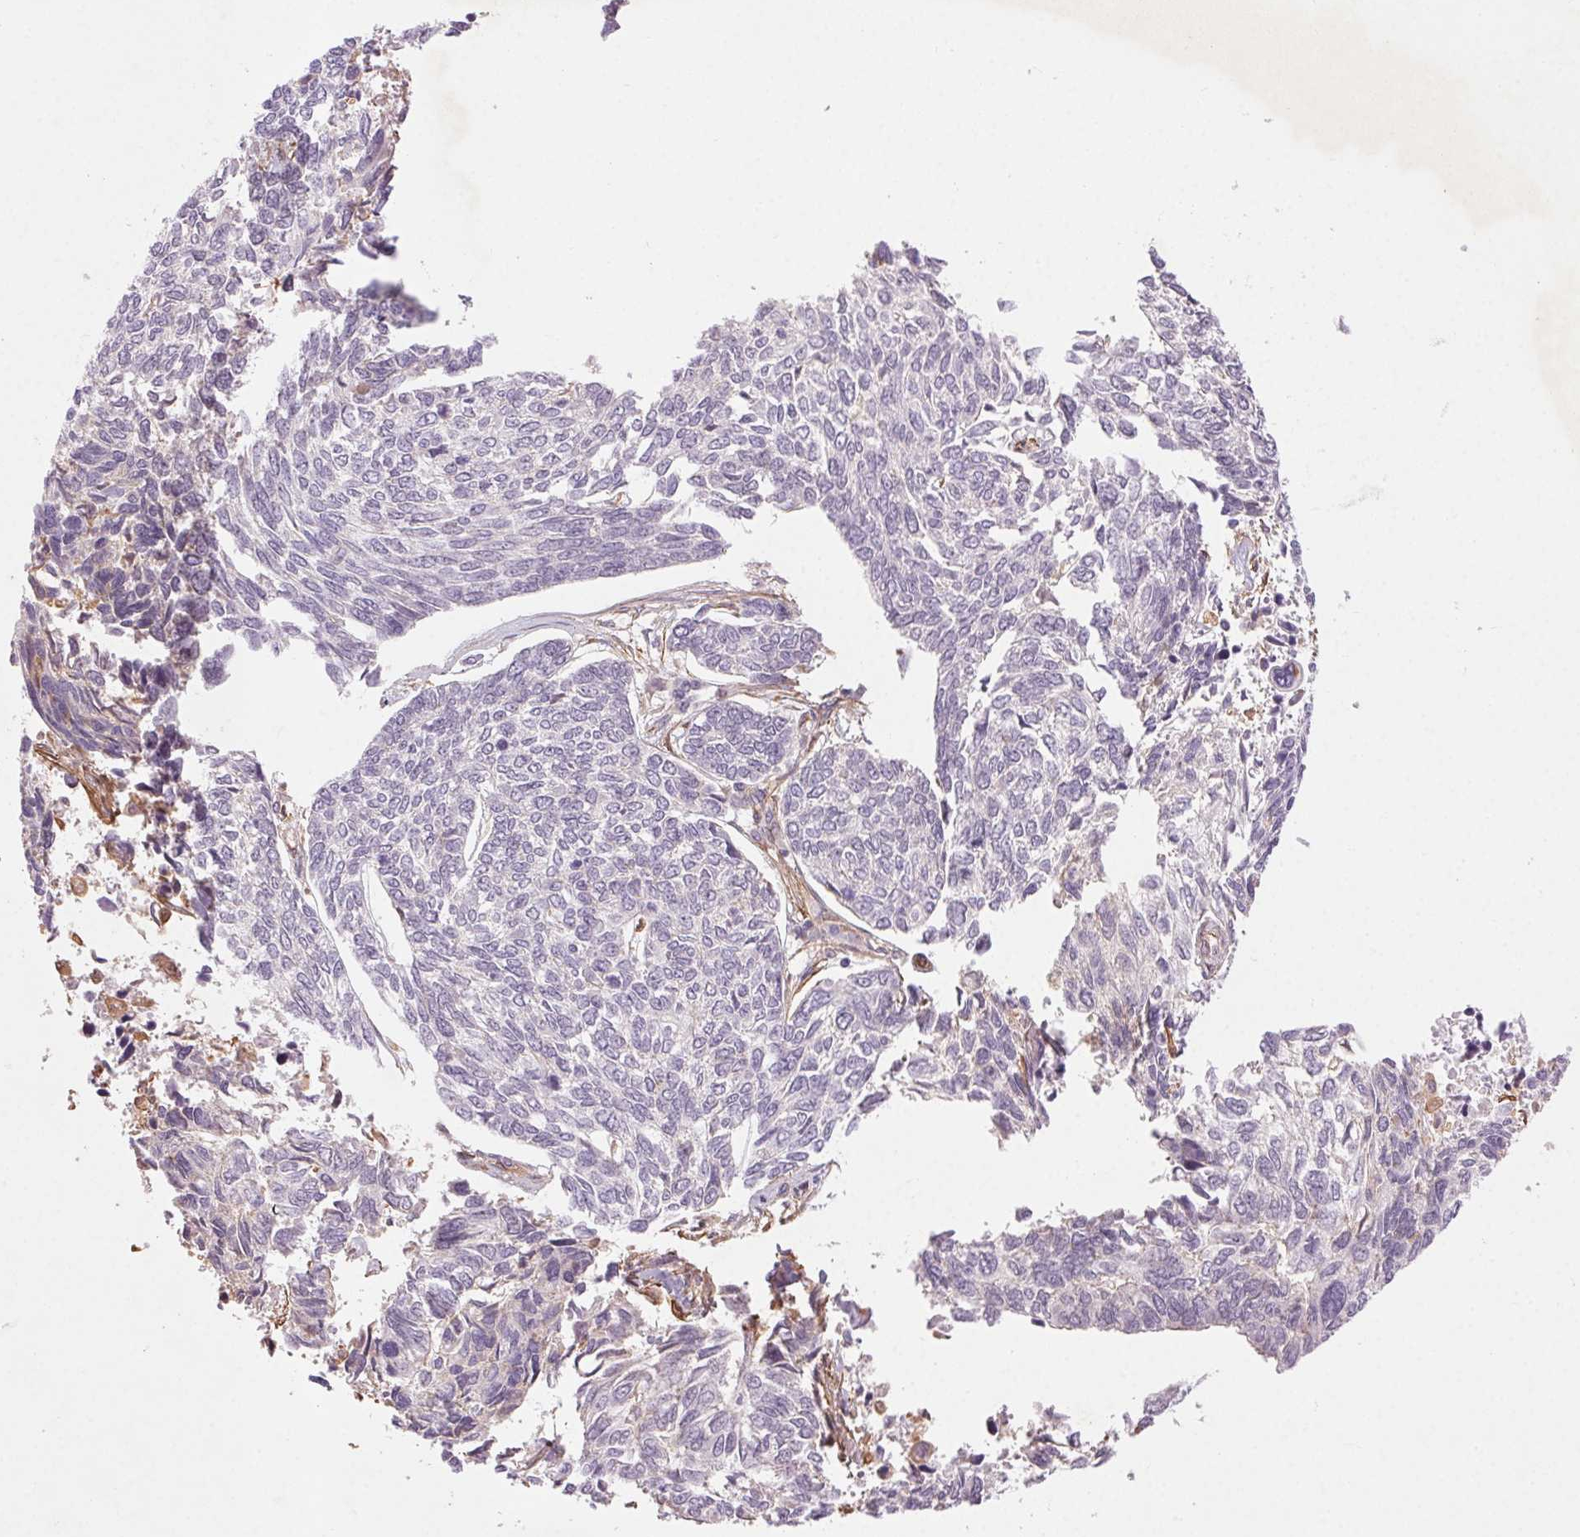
{"staining": {"intensity": "negative", "quantity": "none", "location": "none"}, "tissue": "skin cancer", "cell_type": "Tumor cells", "image_type": "cancer", "snomed": [{"axis": "morphology", "description": "Basal cell carcinoma"}, {"axis": "topography", "description": "Skin"}], "caption": "Protein analysis of skin basal cell carcinoma shows no significant expression in tumor cells.", "gene": "CCSER1", "patient": {"sex": "female", "age": 65}}